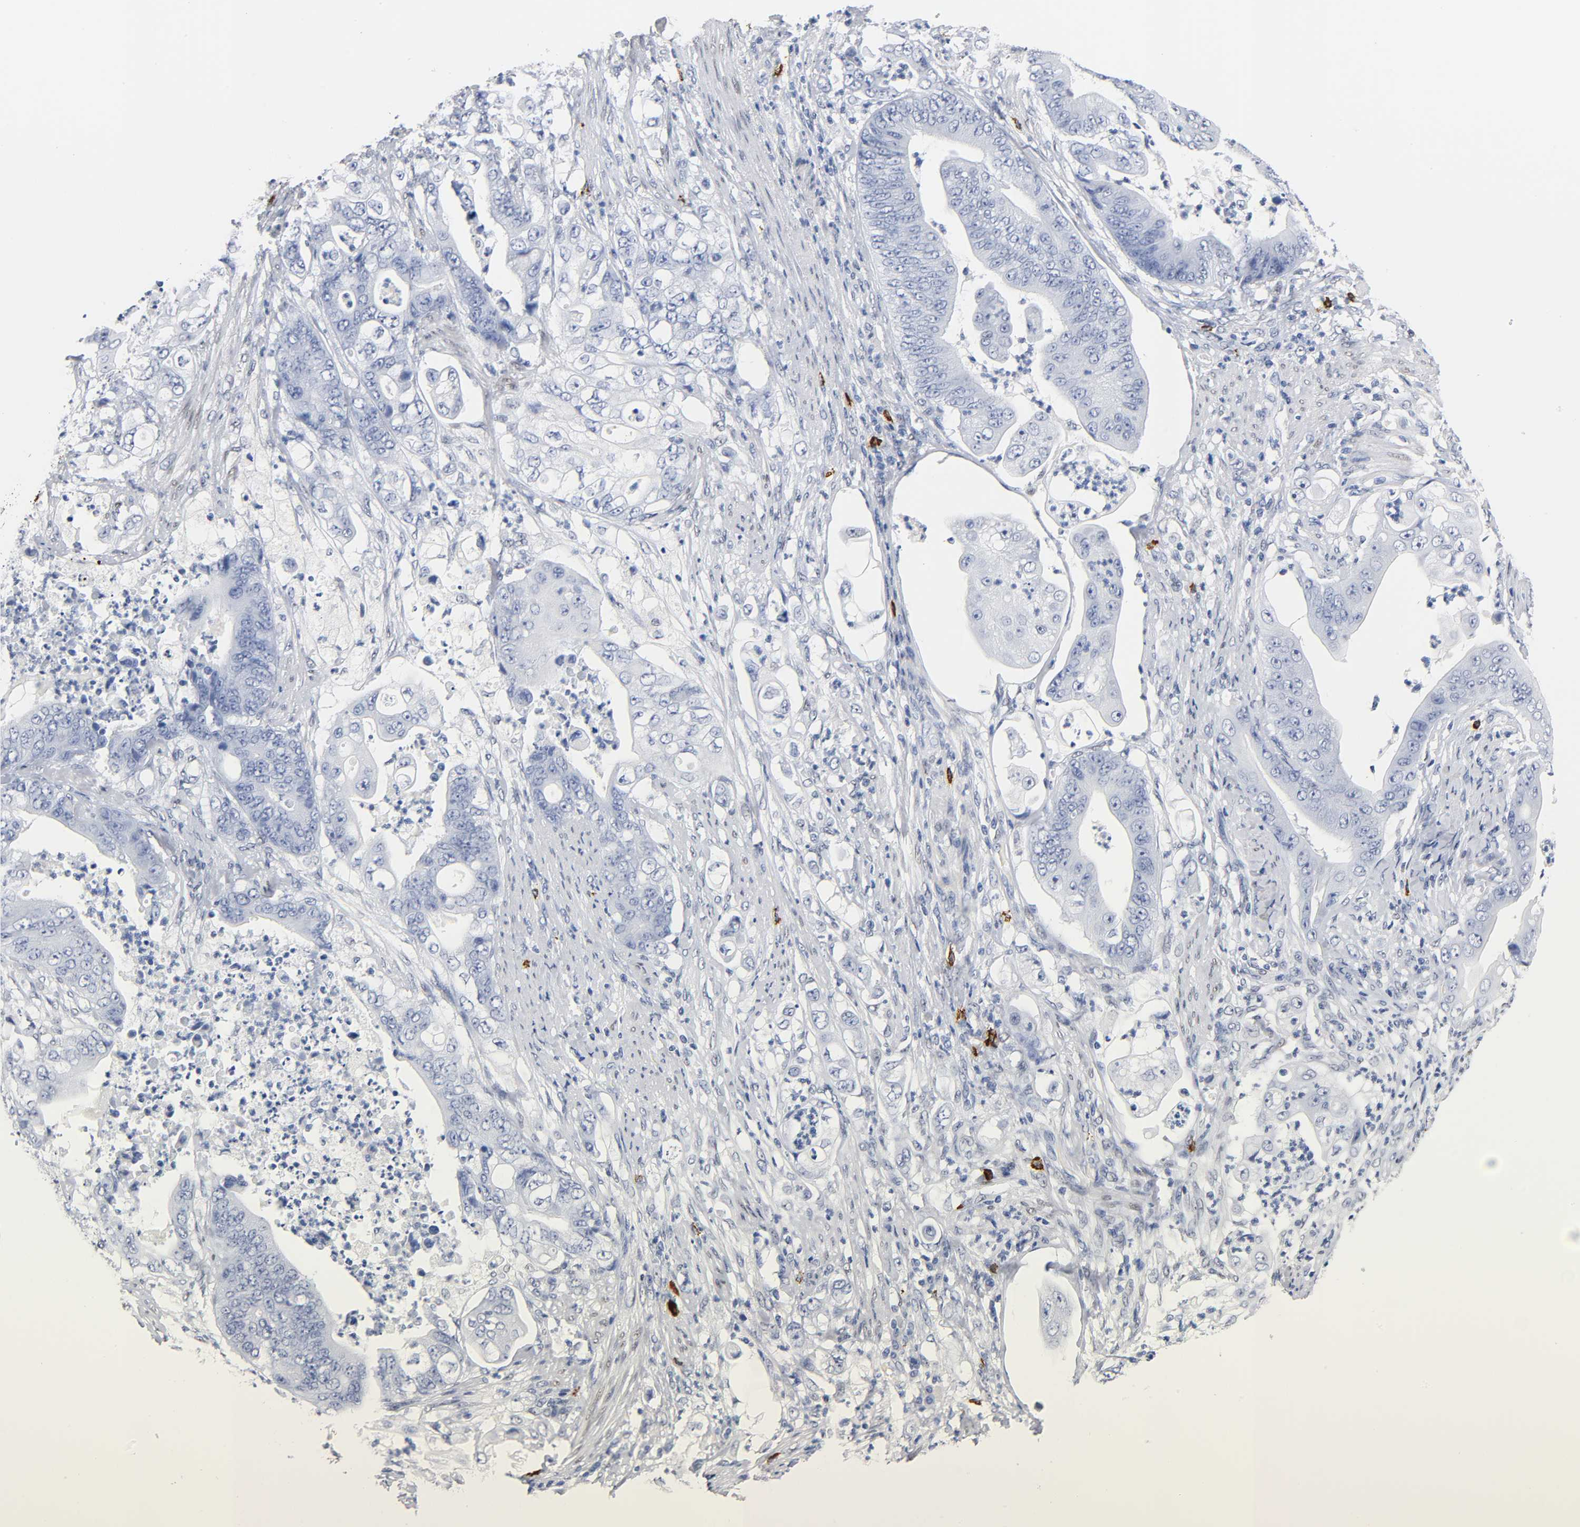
{"staining": {"intensity": "negative", "quantity": "none", "location": "none"}, "tissue": "stomach cancer", "cell_type": "Tumor cells", "image_type": "cancer", "snomed": [{"axis": "morphology", "description": "Adenocarcinoma, NOS"}, {"axis": "topography", "description": "Stomach"}], "caption": "Micrograph shows no protein positivity in tumor cells of stomach adenocarcinoma tissue.", "gene": "NAB2", "patient": {"sex": "female", "age": 73}}